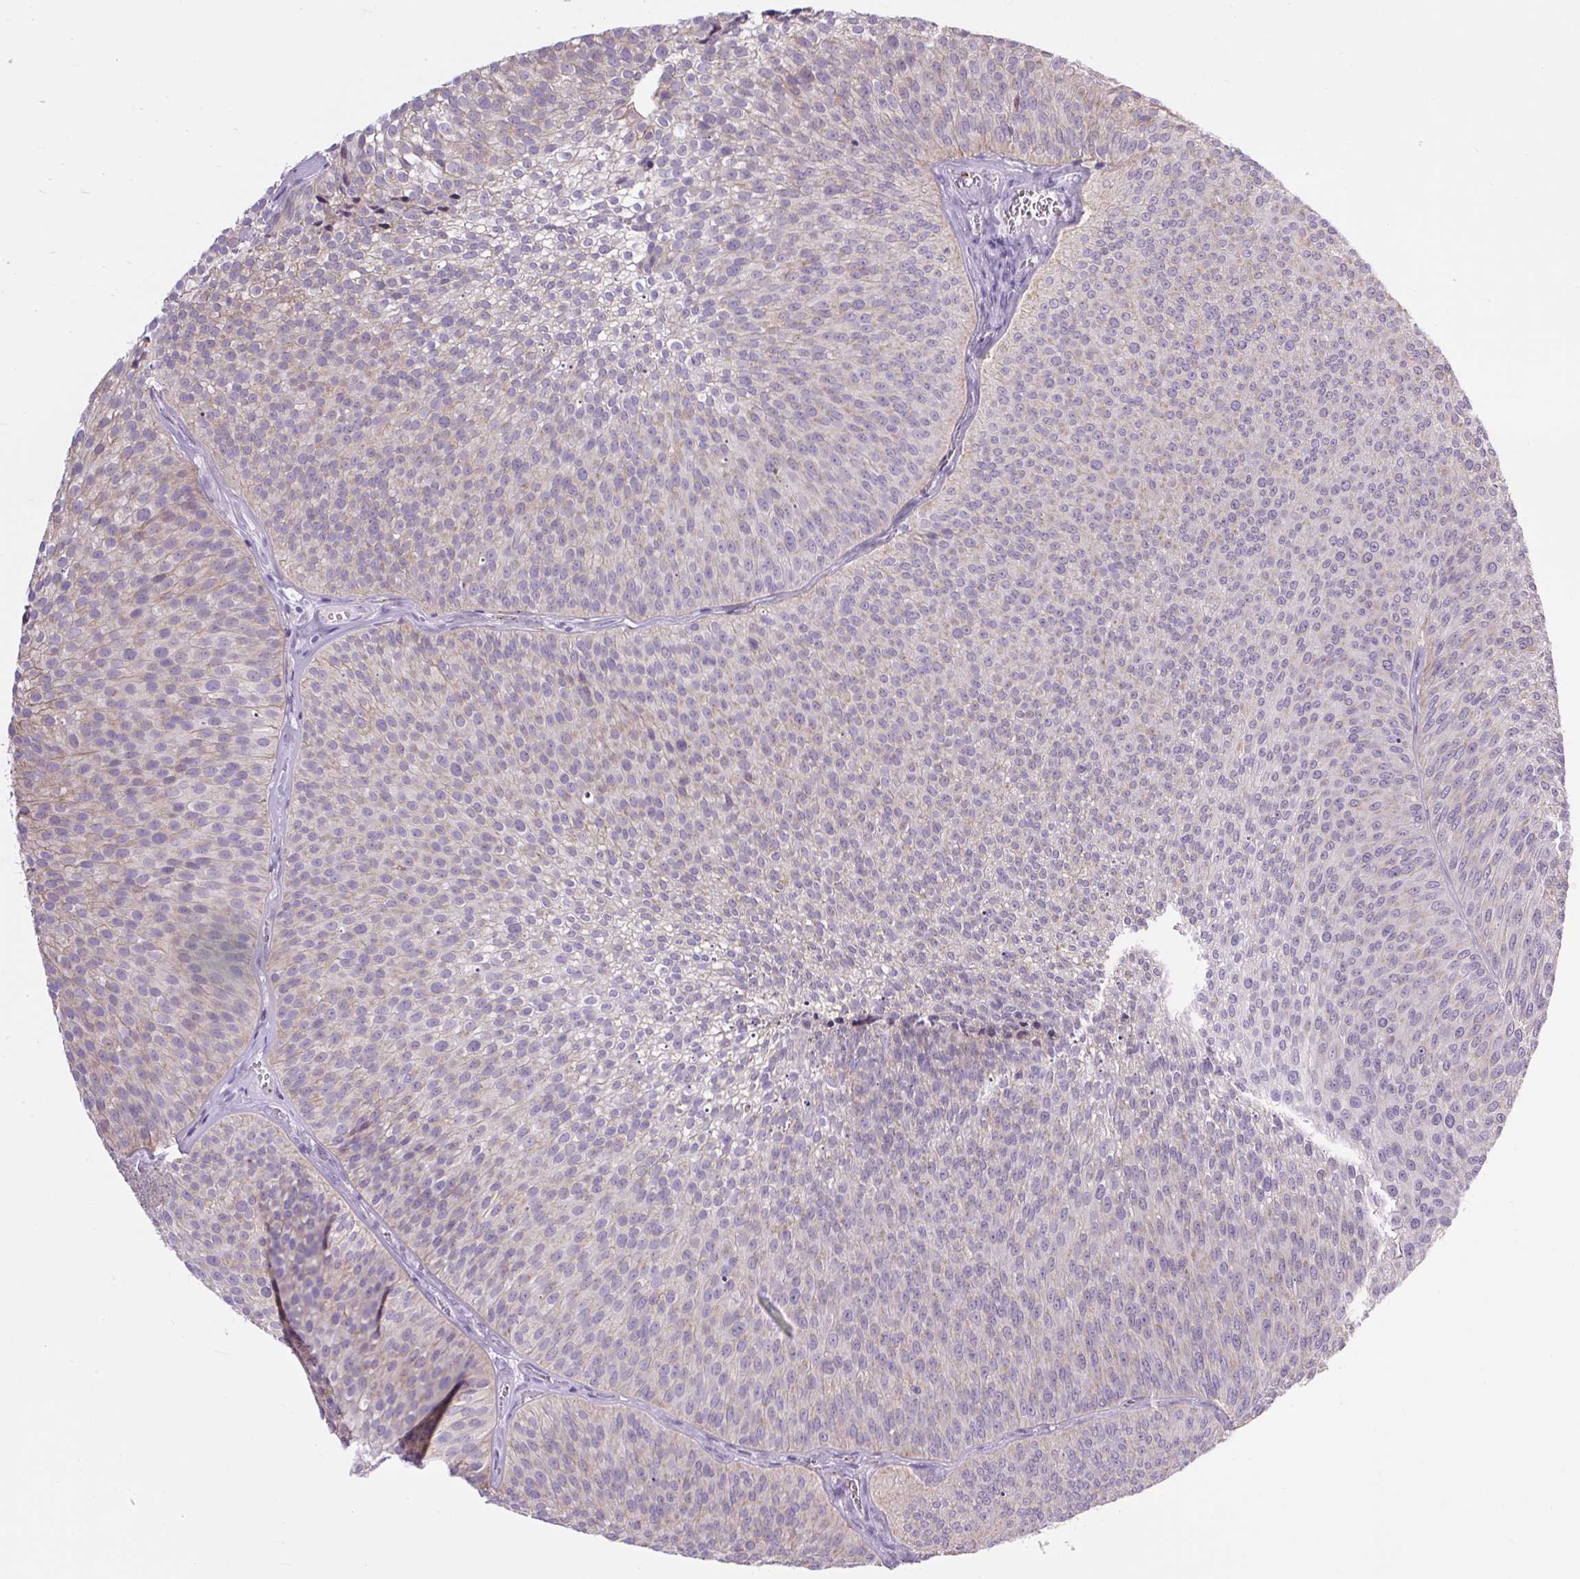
{"staining": {"intensity": "weak", "quantity": "<25%", "location": "cytoplasmic/membranous"}, "tissue": "urothelial cancer", "cell_type": "Tumor cells", "image_type": "cancer", "snomed": [{"axis": "morphology", "description": "Urothelial carcinoma, Low grade"}, {"axis": "topography", "description": "Urinary bladder"}], "caption": "Immunohistochemistry (IHC) of human urothelial carcinoma (low-grade) demonstrates no staining in tumor cells. (DAB (3,3'-diaminobenzidine) immunohistochemistry, high magnification).", "gene": "RNASE10", "patient": {"sex": "male", "age": 91}}